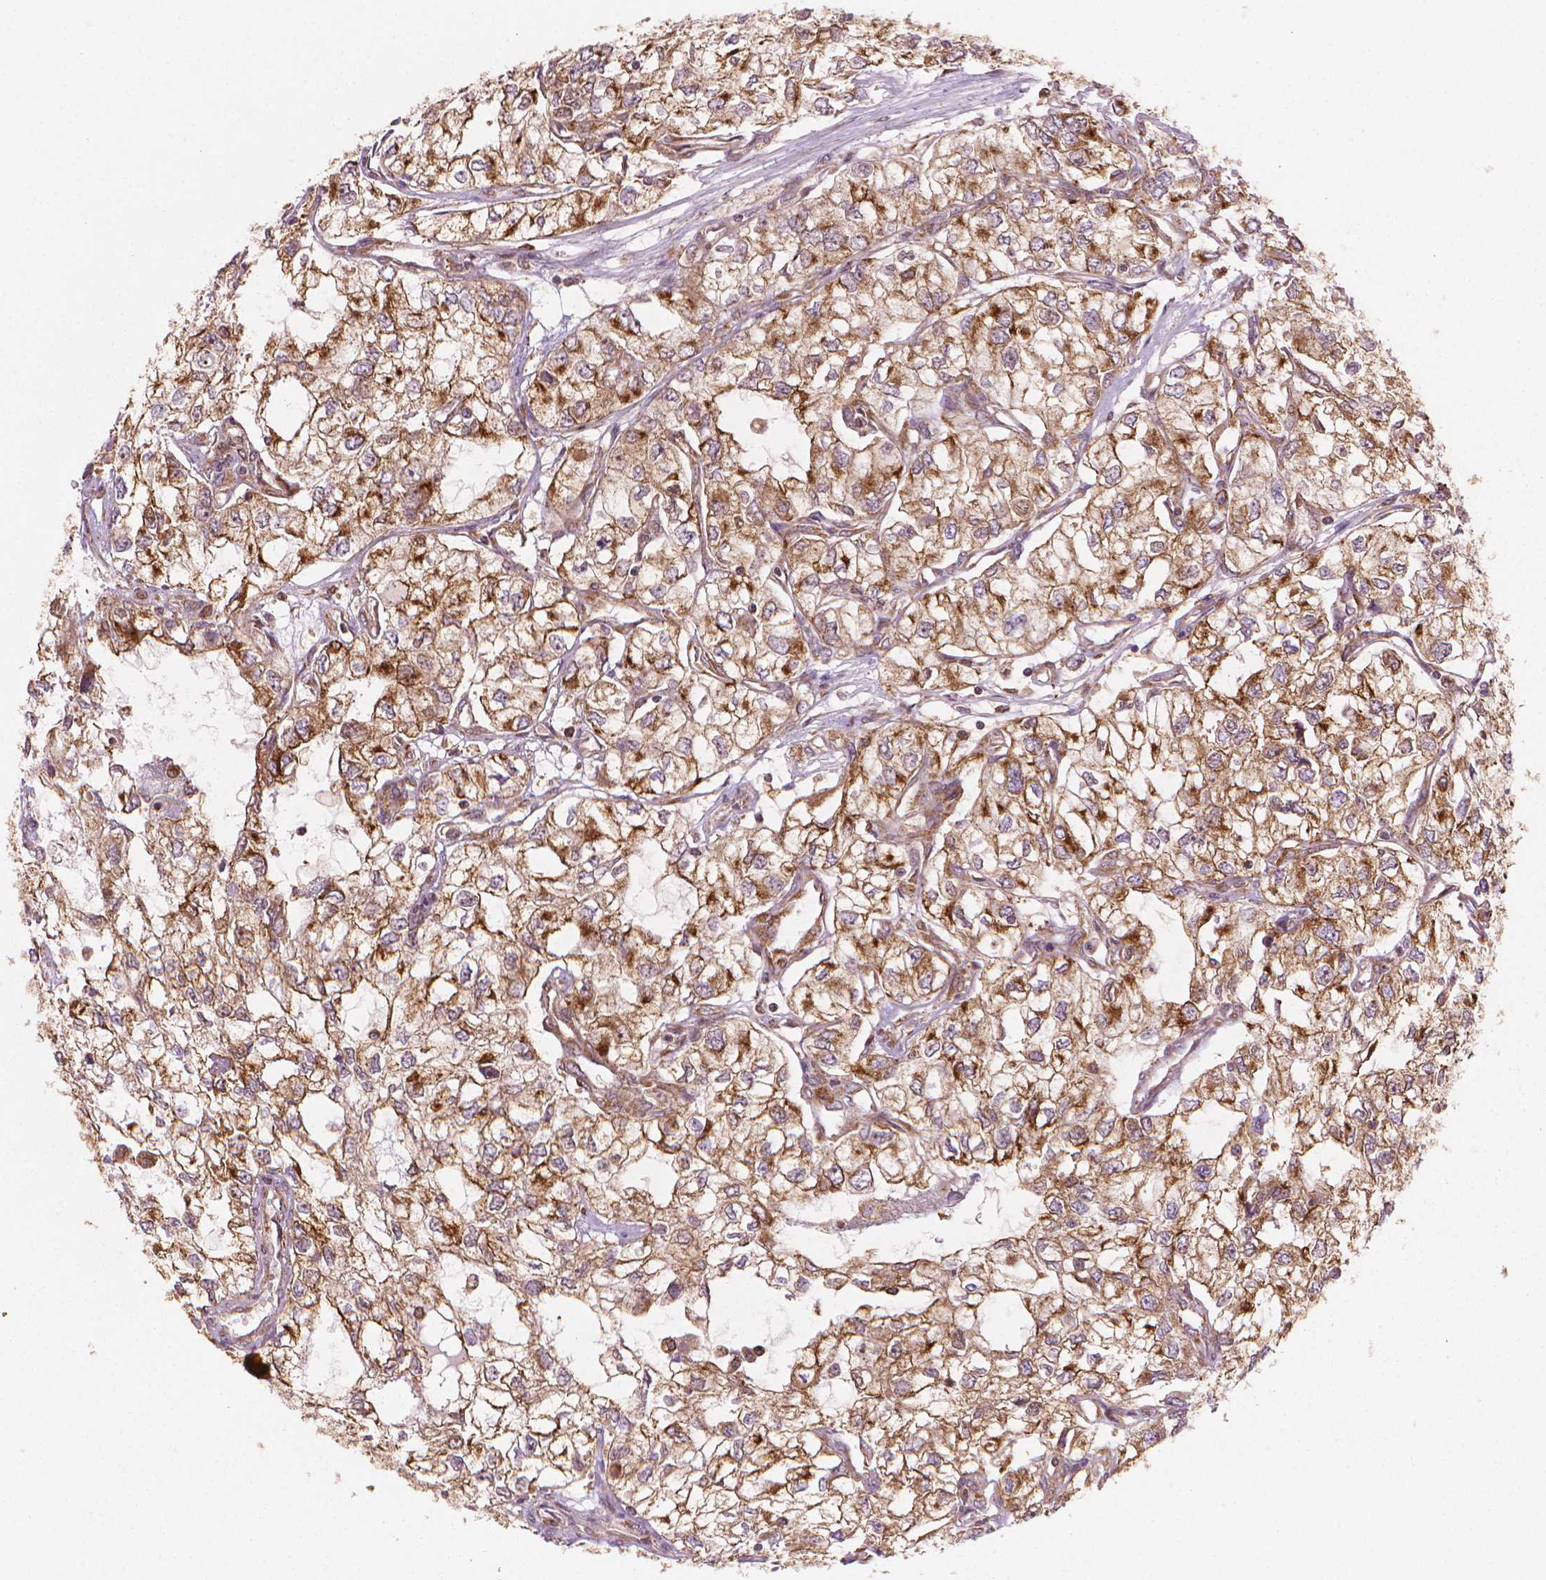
{"staining": {"intensity": "moderate", "quantity": ">75%", "location": "cytoplasmic/membranous"}, "tissue": "renal cancer", "cell_type": "Tumor cells", "image_type": "cancer", "snomed": [{"axis": "morphology", "description": "Adenocarcinoma, NOS"}, {"axis": "topography", "description": "Kidney"}], "caption": "A brown stain shows moderate cytoplasmic/membranous expression of a protein in human renal cancer tumor cells. The staining was performed using DAB (3,3'-diaminobenzidine), with brown indicating positive protein expression. Nuclei are stained blue with hematoxylin.", "gene": "VARS2", "patient": {"sex": "female", "age": 59}}